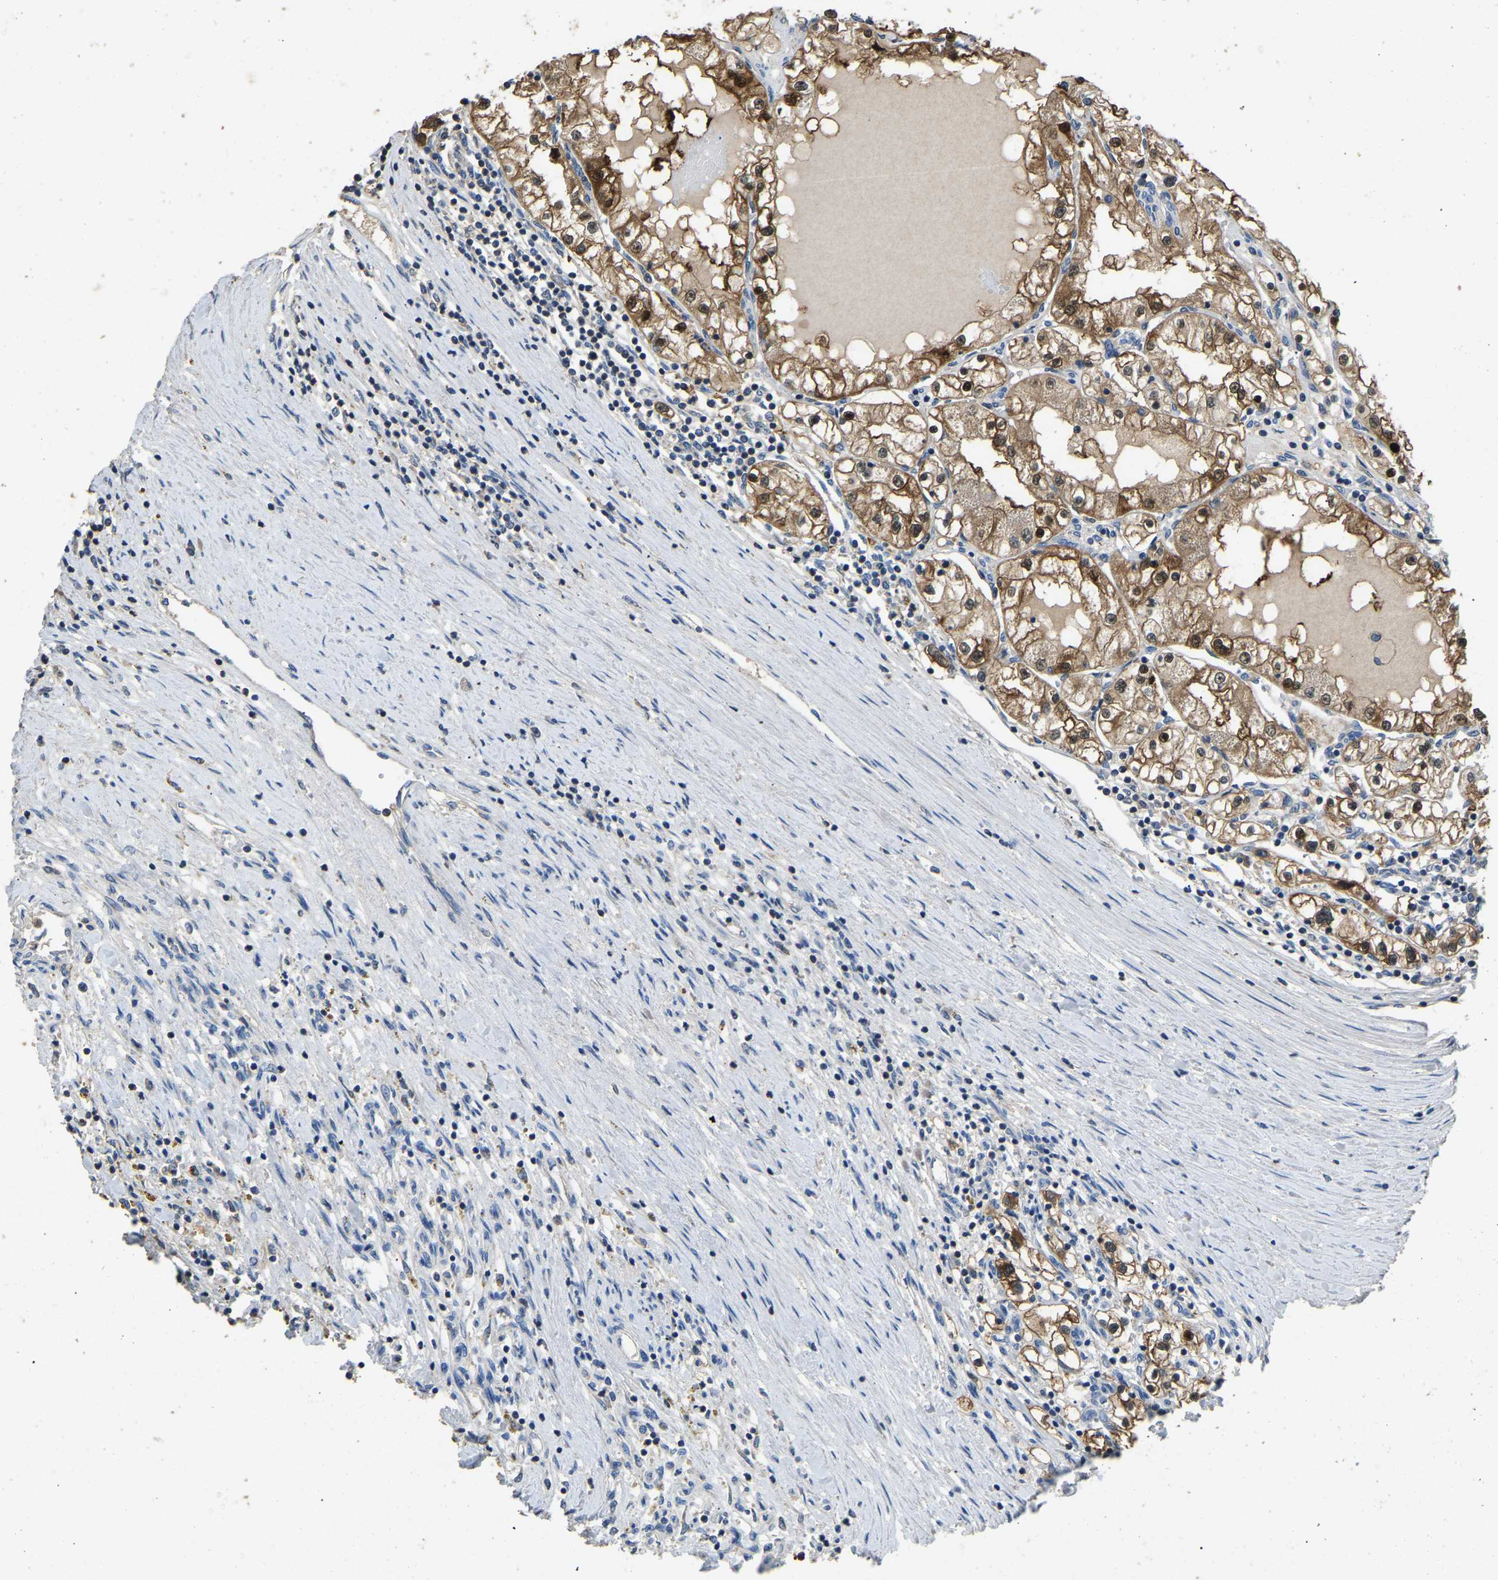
{"staining": {"intensity": "moderate", "quantity": ">75%", "location": "cytoplasmic/membranous,nuclear"}, "tissue": "renal cancer", "cell_type": "Tumor cells", "image_type": "cancer", "snomed": [{"axis": "morphology", "description": "Adenocarcinoma, NOS"}, {"axis": "topography", "description": "Kidney"}], "caption": "Renal cancer (adenocarcinoma) stained with a brown dye displays moderate cytoplasmic/membranous and nuclear positive staining in about >75% of tumor cells.", "gene": "TUFM", "patient": {"sex": "male", "age": 68}}